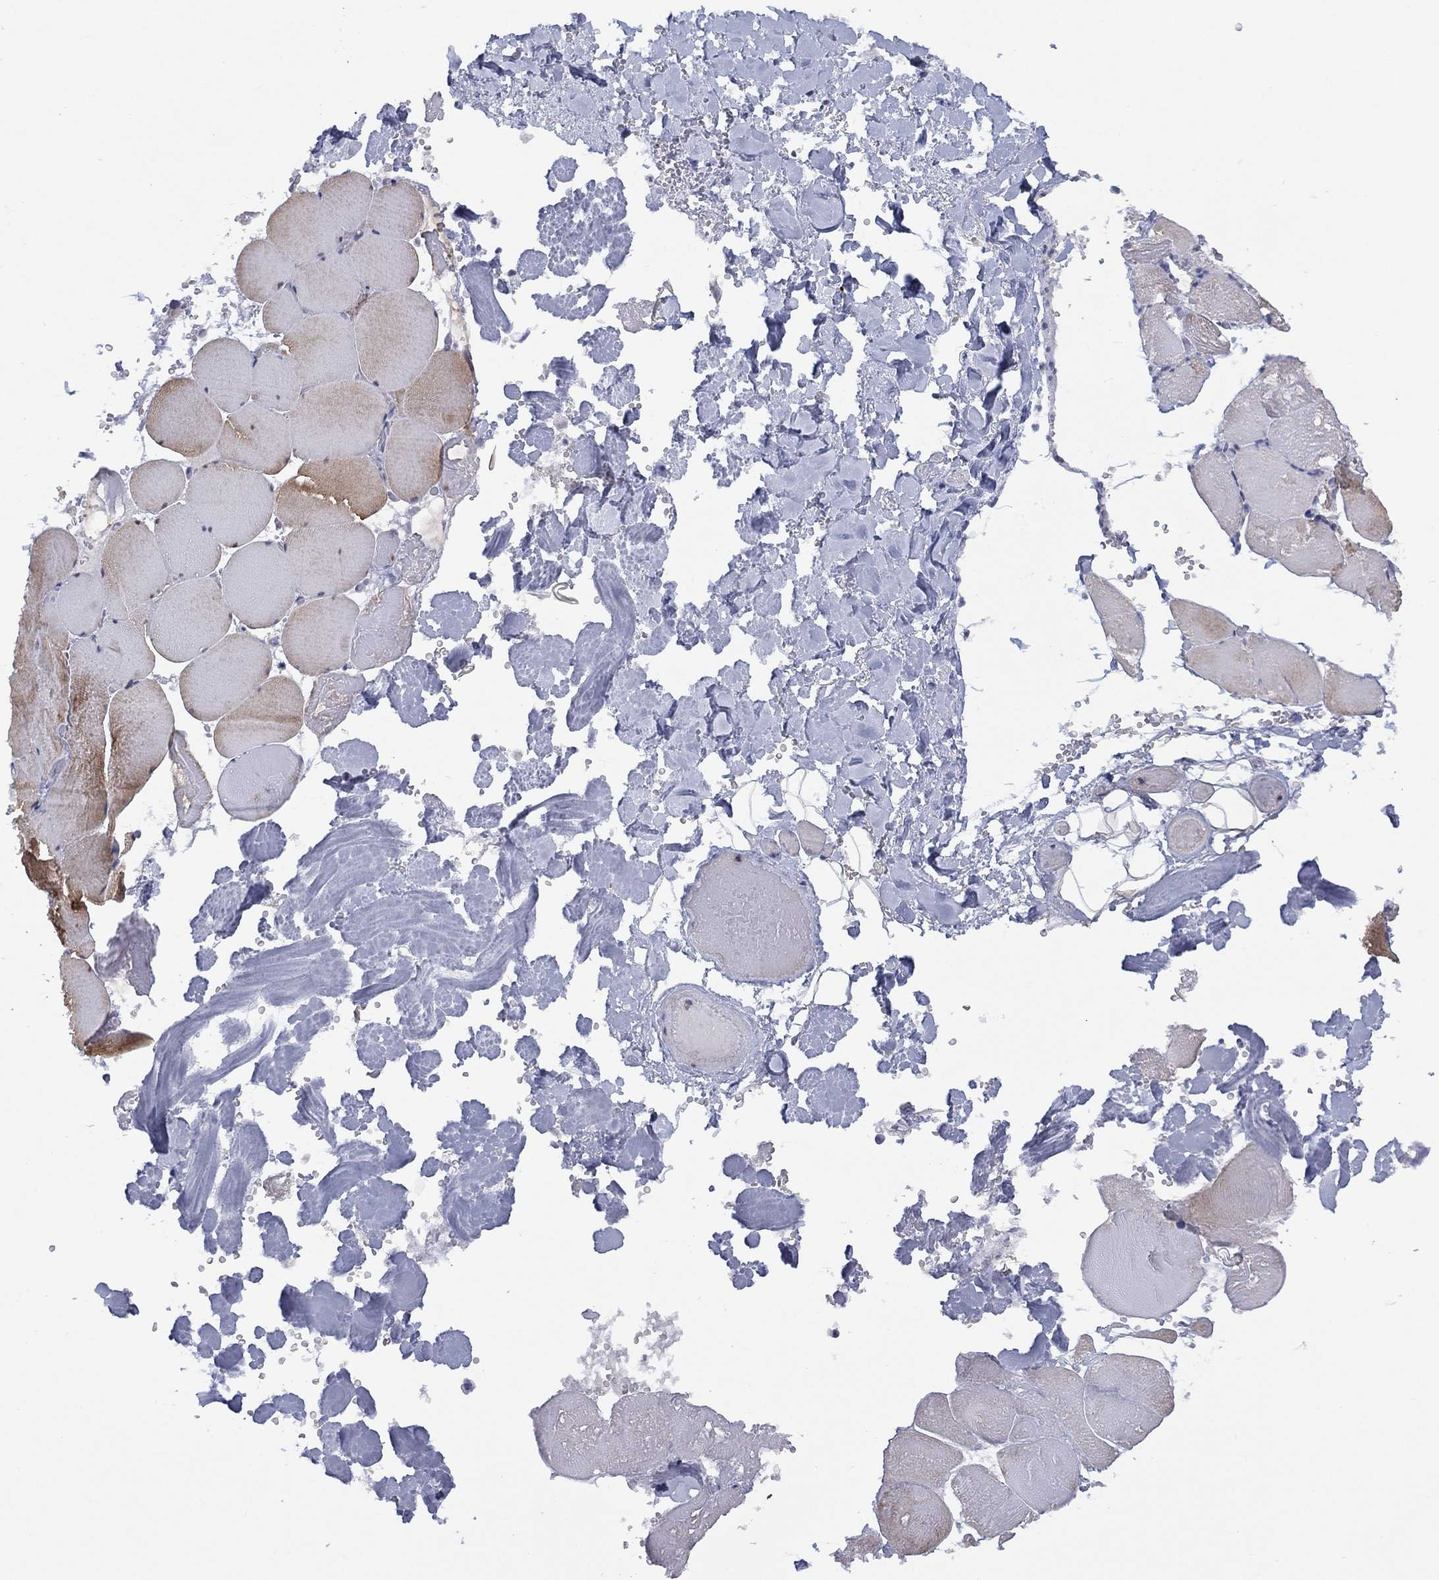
{"staining": {"intensity": "weak", "quantity": "<25%", "location": "cytoplasmic/membranous"}, "tissue": "skeletal muscle", "cell_type": "Myocytes", "image_type": "normal", "snomed": [{"axis": "morphology", "description": "Normal tissue, NOS"}, {"axis": "morphology", "description": "Malignant melanoma, Metastatic site"}, {"axis": "topography", "description": "Skeletal muscle"}], "caption": "Benign skeletal muscle was stained to show a protein in brown. There is no significant positivity in myocytes. (DAB immunohistochemistry (IHC), high magnification).", "gene": "SLC4A4", "patient": {"sex": "male", "age": 50}}